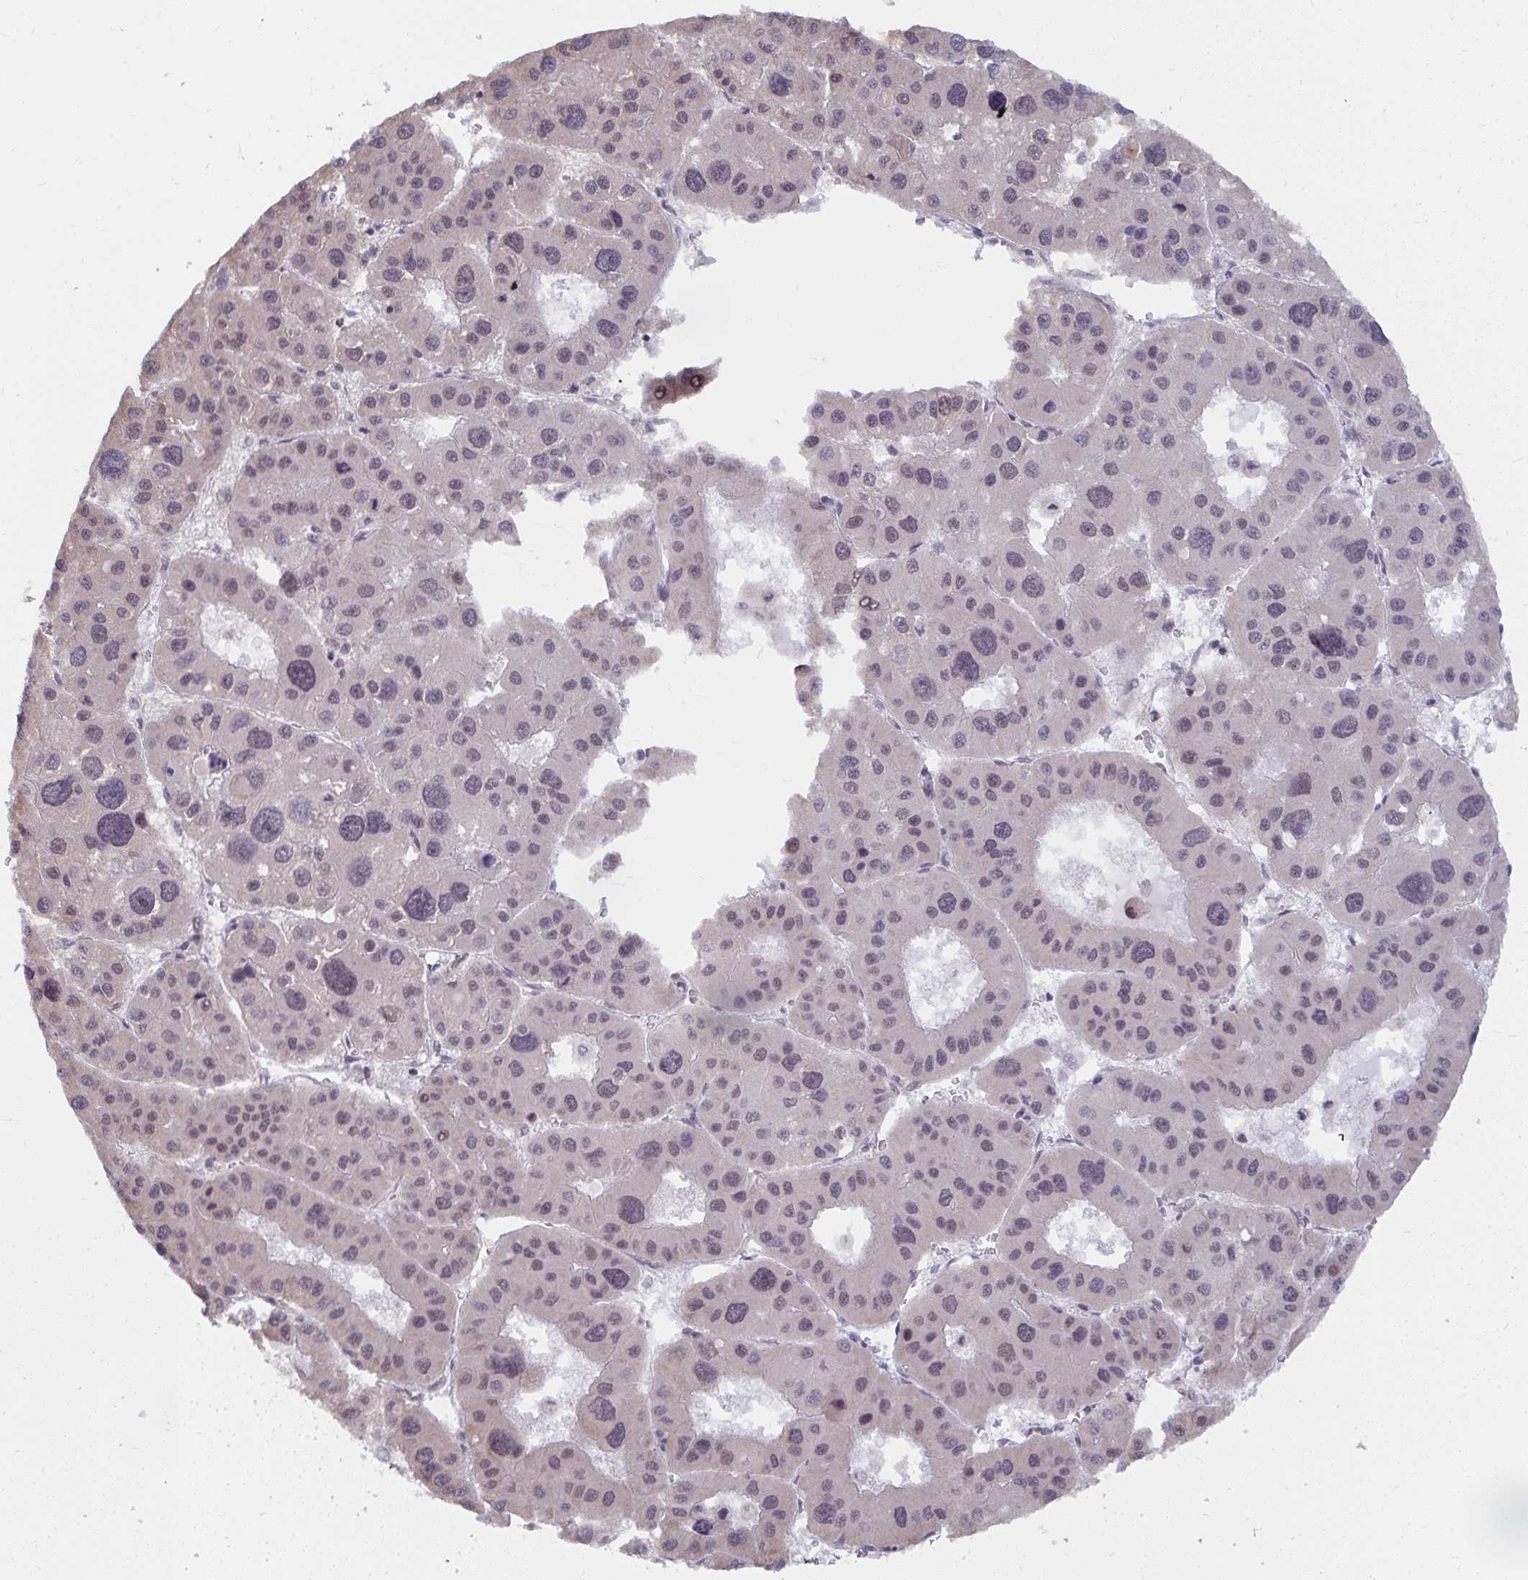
{"staining": {"intensity": "weak", "quantity": "<25%", "location": "nuclear"}, "tissue": "liver cancer", "cell_type": "Tumor cells", "image_type": "cancer", "snomed": [{"axis": "morphology", "description": "Carcinoma, Hepatocellular, NOS"}, {"axis": "topography", "description": "Liver"}], "caption": "The immunohistochemistry (IHC) histopathology image has no significant positivity in tumor cells of liver cancer tissue.", "gene": "NMNAT1", "patient": {"sex": "male", "age": 73}}